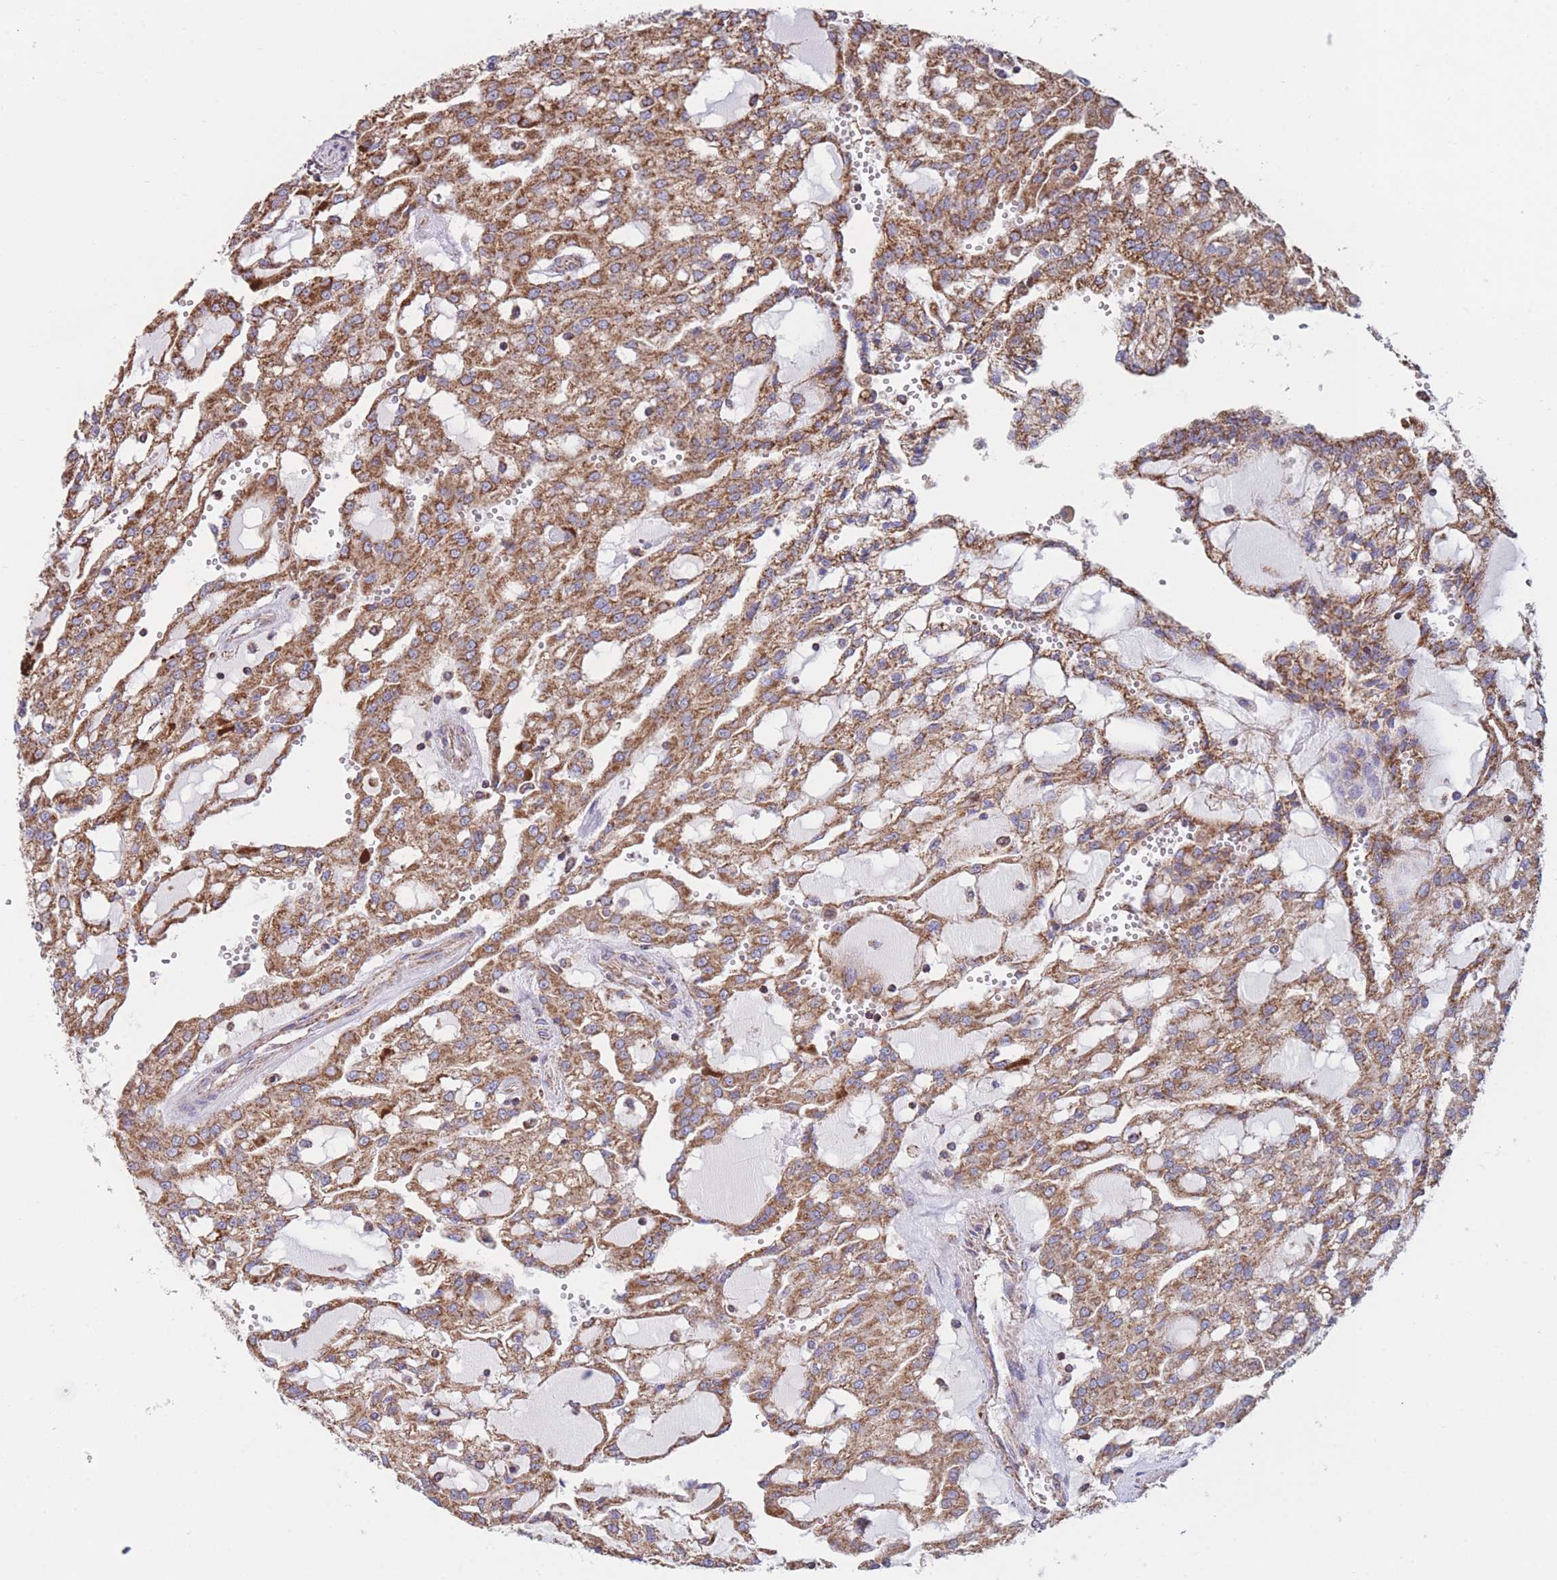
{"staining": {"intensity": "moderate", "quantity": ">75%", "location": "cytoplasmic/membranous"}, "tissue": "renal cancer", "cell_type": "Tumor cells", "image_type": "cancer", "snomed": [{"axis": "morphology", "description": "Adenocarcinoma, NOS"}, {"axis": "topography", "description": "Kidney"}], "caption": "Human adenocarcinoma (renal) stained with a brown dye shows moderate cytoplasmic/membranous positive expression in about >75% of tumor cells.", "gene": "FKBP8", "patient": {"sex": "male", "age": 63}}